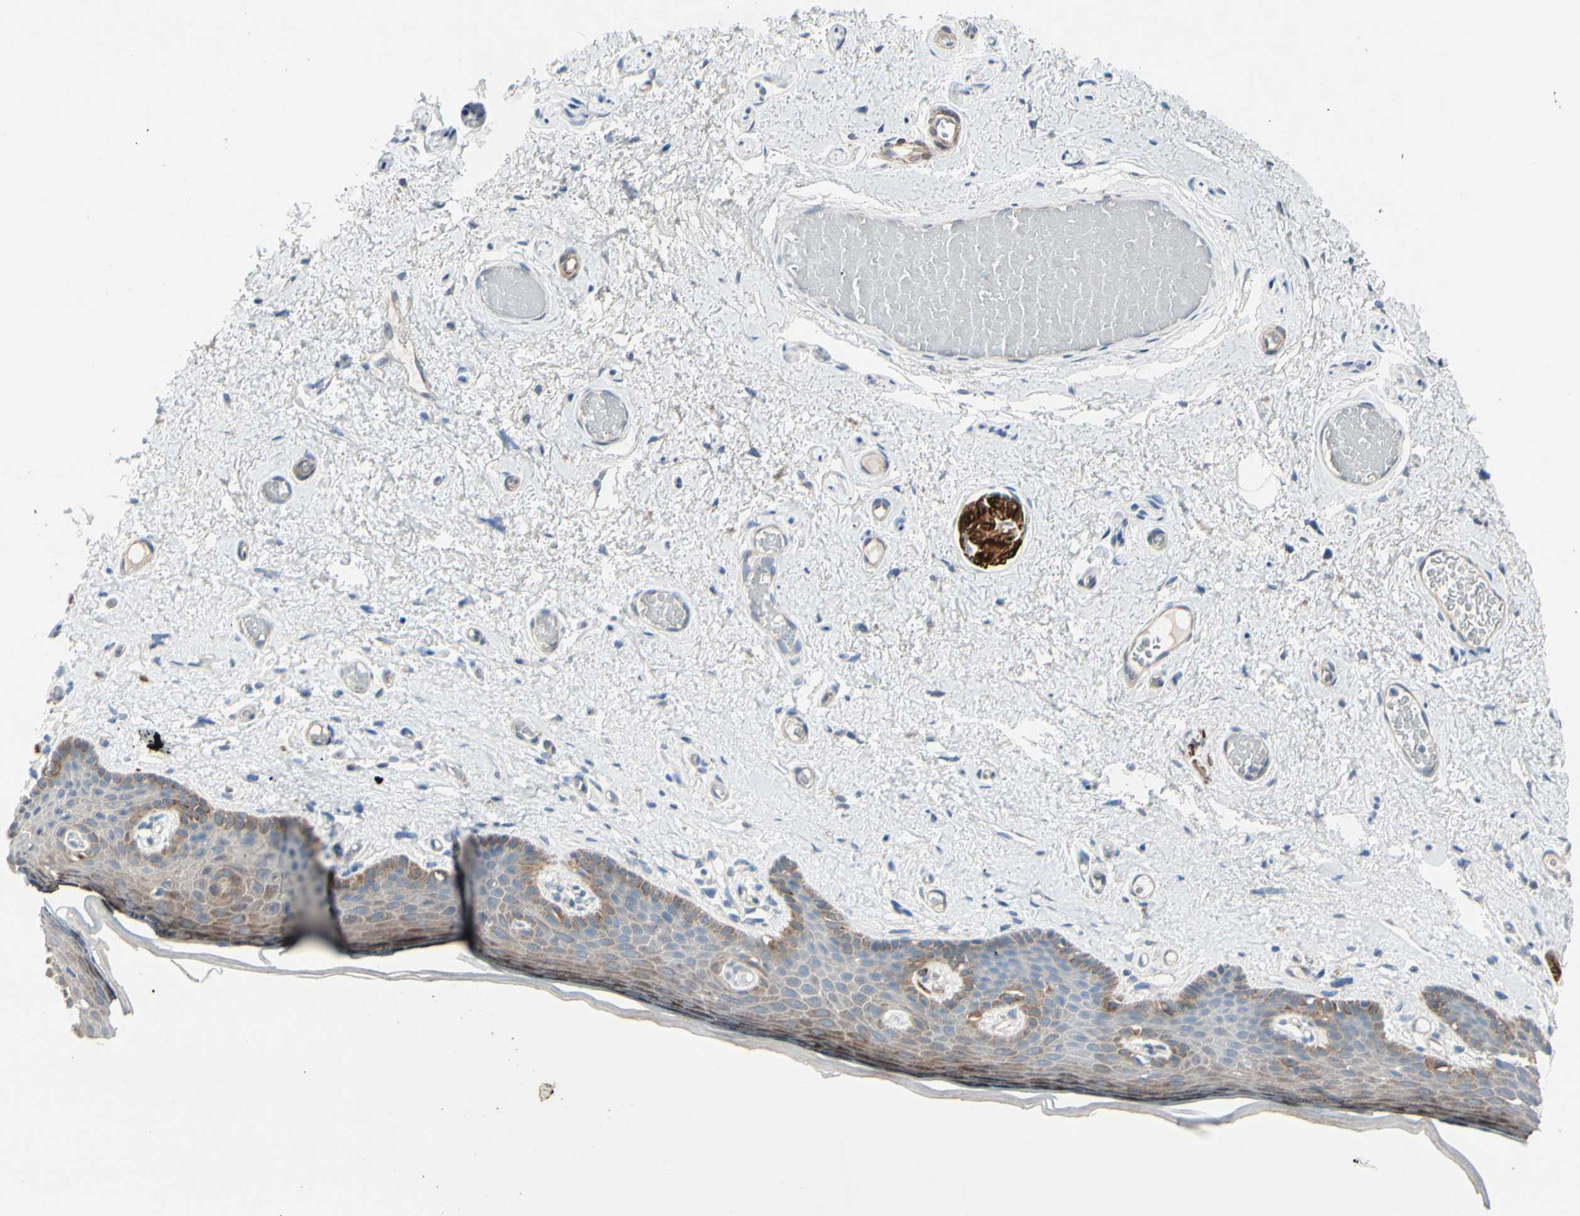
{"staining": {"intensity": "moderate", "quantity": "<25%", "location": "cytoplasmic/membranous"}, "tissue": "skin", "cell_type": "Epidermal cells", "image_type": "normal", "snomed": [{"axis": "morphology", "description": "Normal tissue, NOS"}, {"axis": "topography", "description": "Vulva"}], "caption": "IHC image of normal skin: human skin stained using IHC exhibits low levels of moderate protein expression localized specifically in the cytoplasmic/membranous of epidermal cells, appearing as a cytoplasmic/membranous brown color.", "gene": "MAP2", "patient": {"sex": "female", "age": 54}}